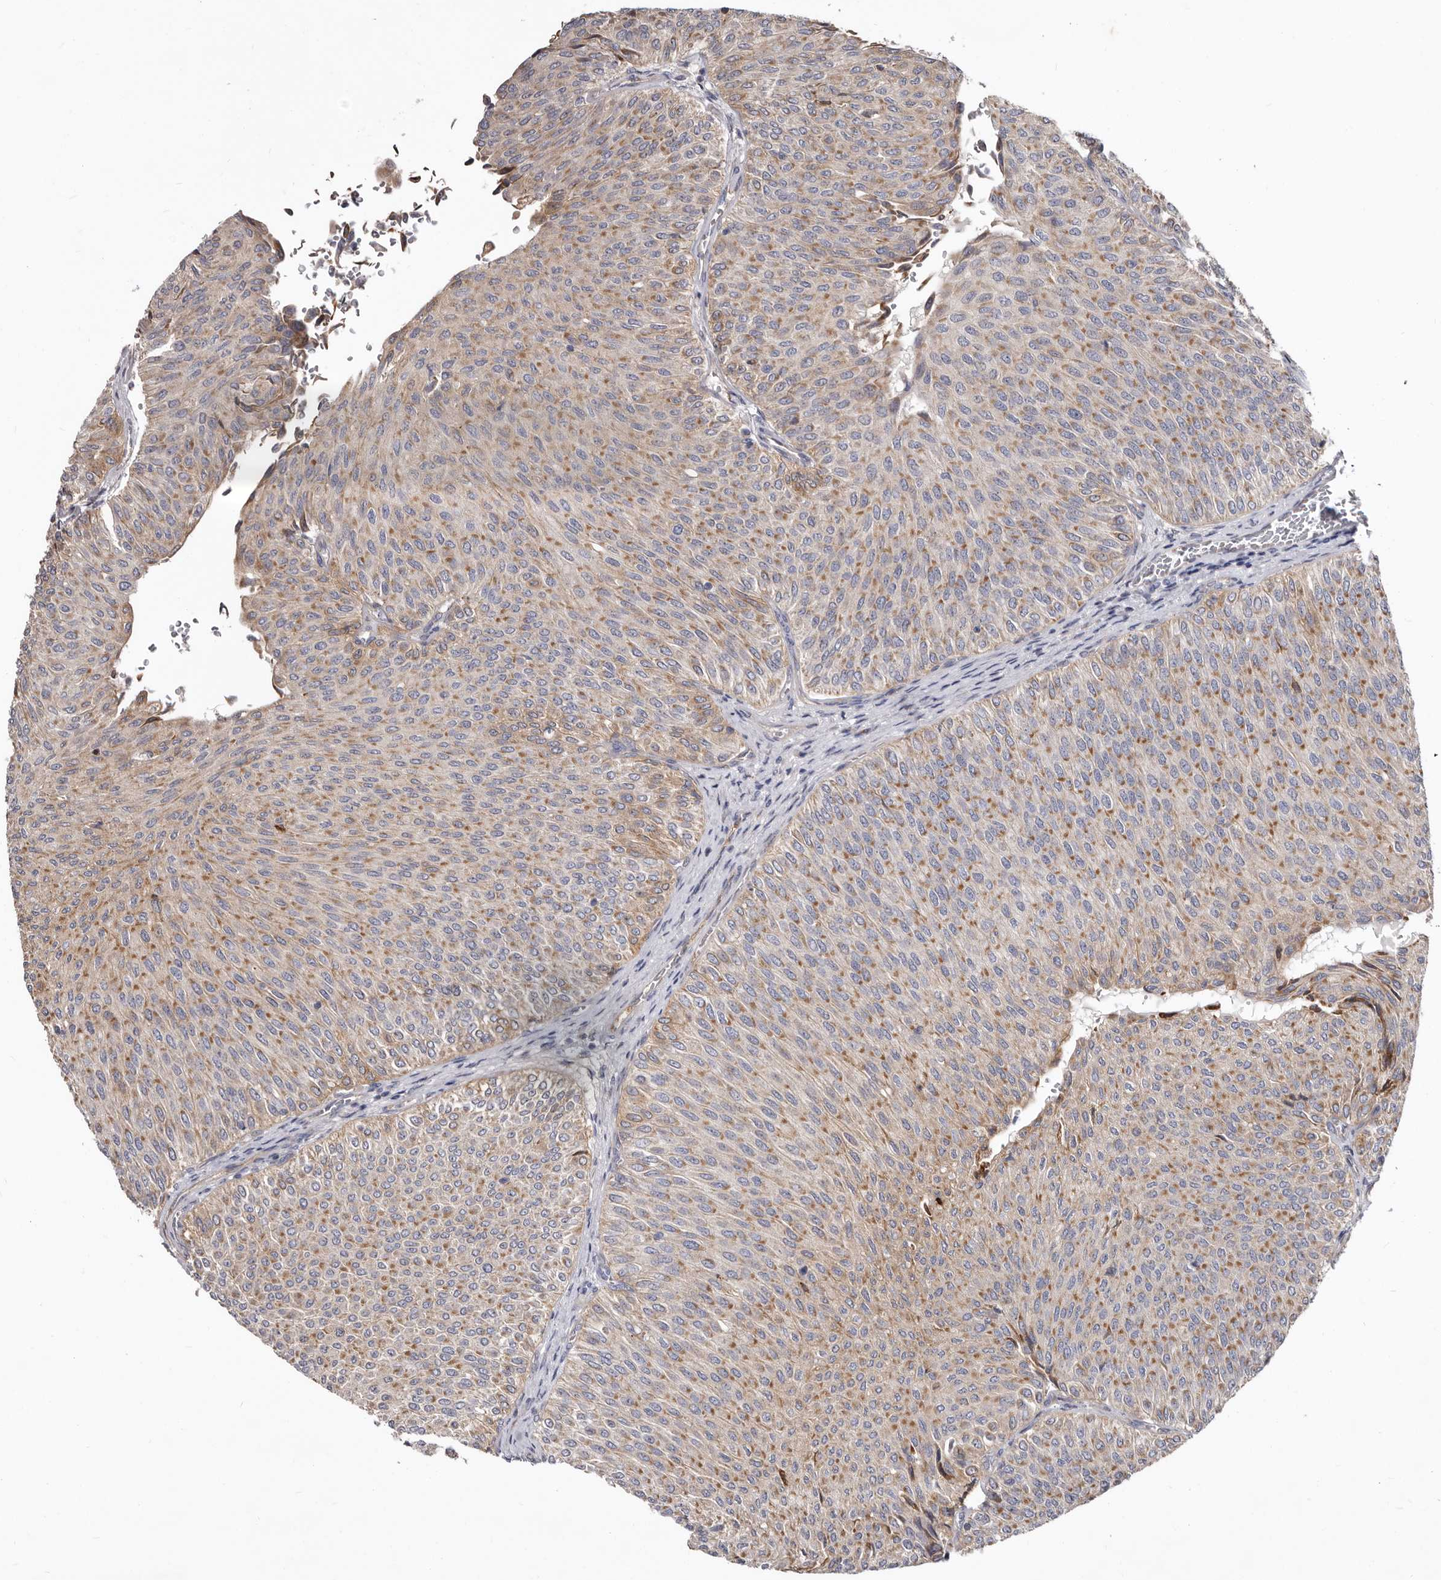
{"staining": {"intensity": "moderate", "quantity": ">75%", "location": "cytoplasmic/membranous"}, "tissue": "urothelial cancer", "cell_type": "Tumor cells", "image_type": "cancer", "snomed": [{"axis": "morphology", "description": "Urothelial carcinoma, Low grade"}, {"axis": "topography", "description": "Urinary bladder"}], "caption": "Urothelial cancer stained for a protein exhibits moderate cytoplasmic/membranous positivity in tumor cells.", "gene": "FMO2", "patient": {"sex": "male", "age": 78}}